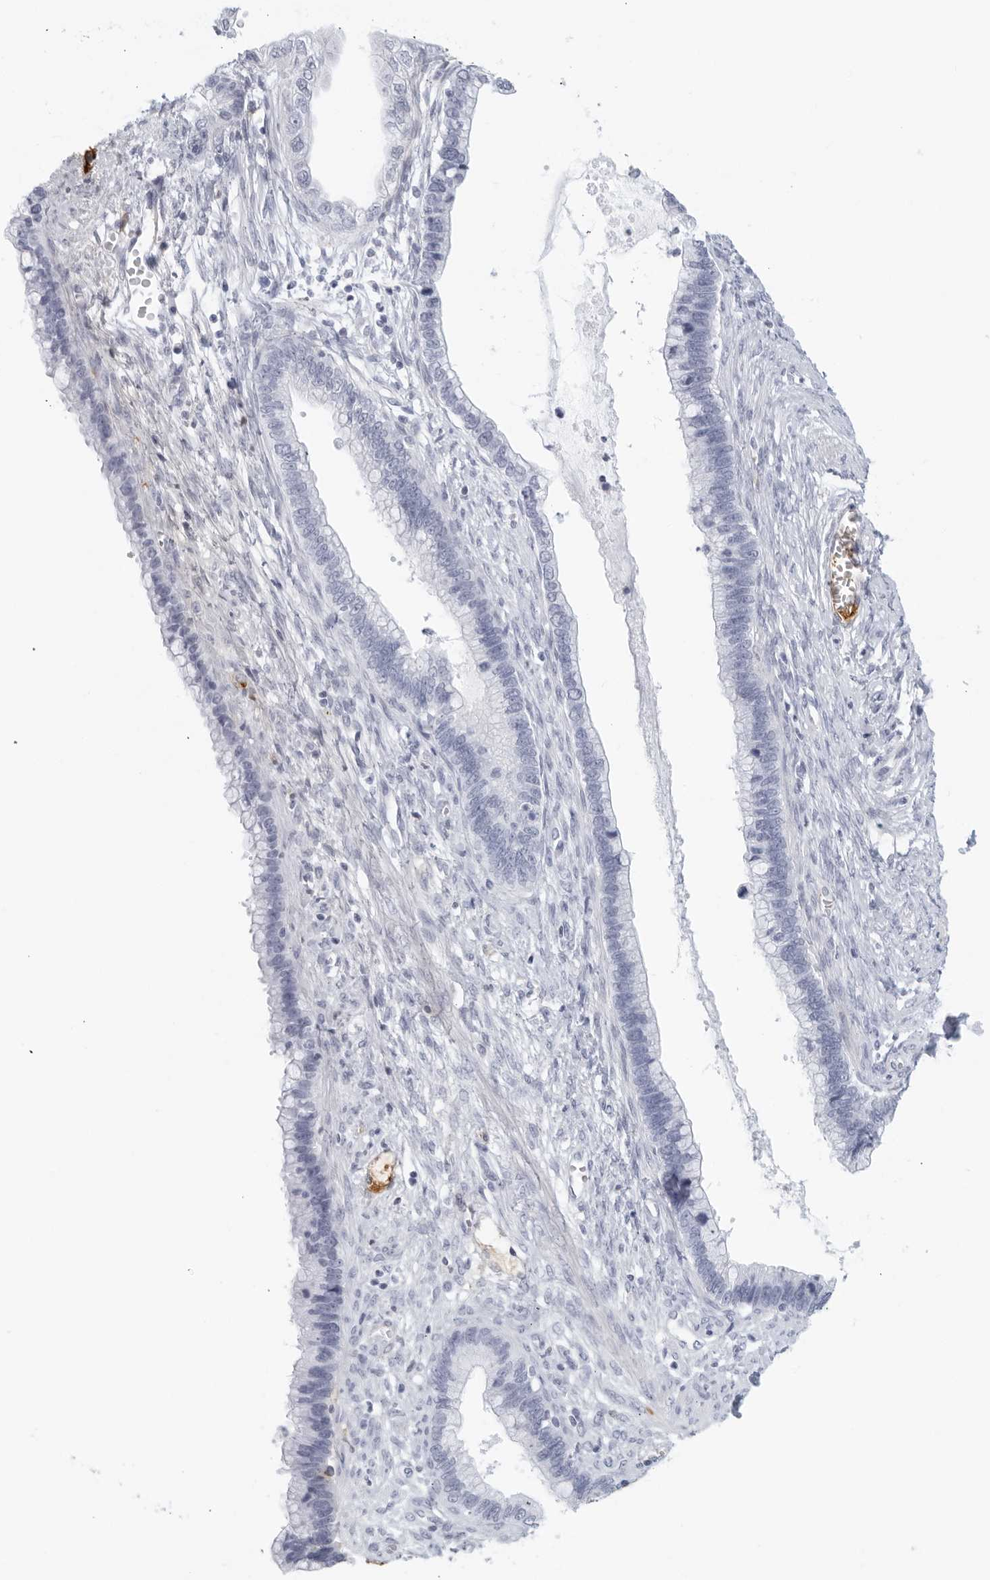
{"staining": {"intensity": "negative", "quantity": "none", "location": "none"}, "tissue": "cervical cancer", "cell_type": "Tumor cells", "image_type": "cancer", "snomed": [{"axis": "morphology", "description": "Adenocarcinoma, NOS"}, {"axis": "topography", "description": "Cervix"}], "caption": "Immunohistochemical staining of cervical cancer reveals no significant staining in tumor cells.", "gene": "FGG", "patient": {"sex": "female", "age": 44}}